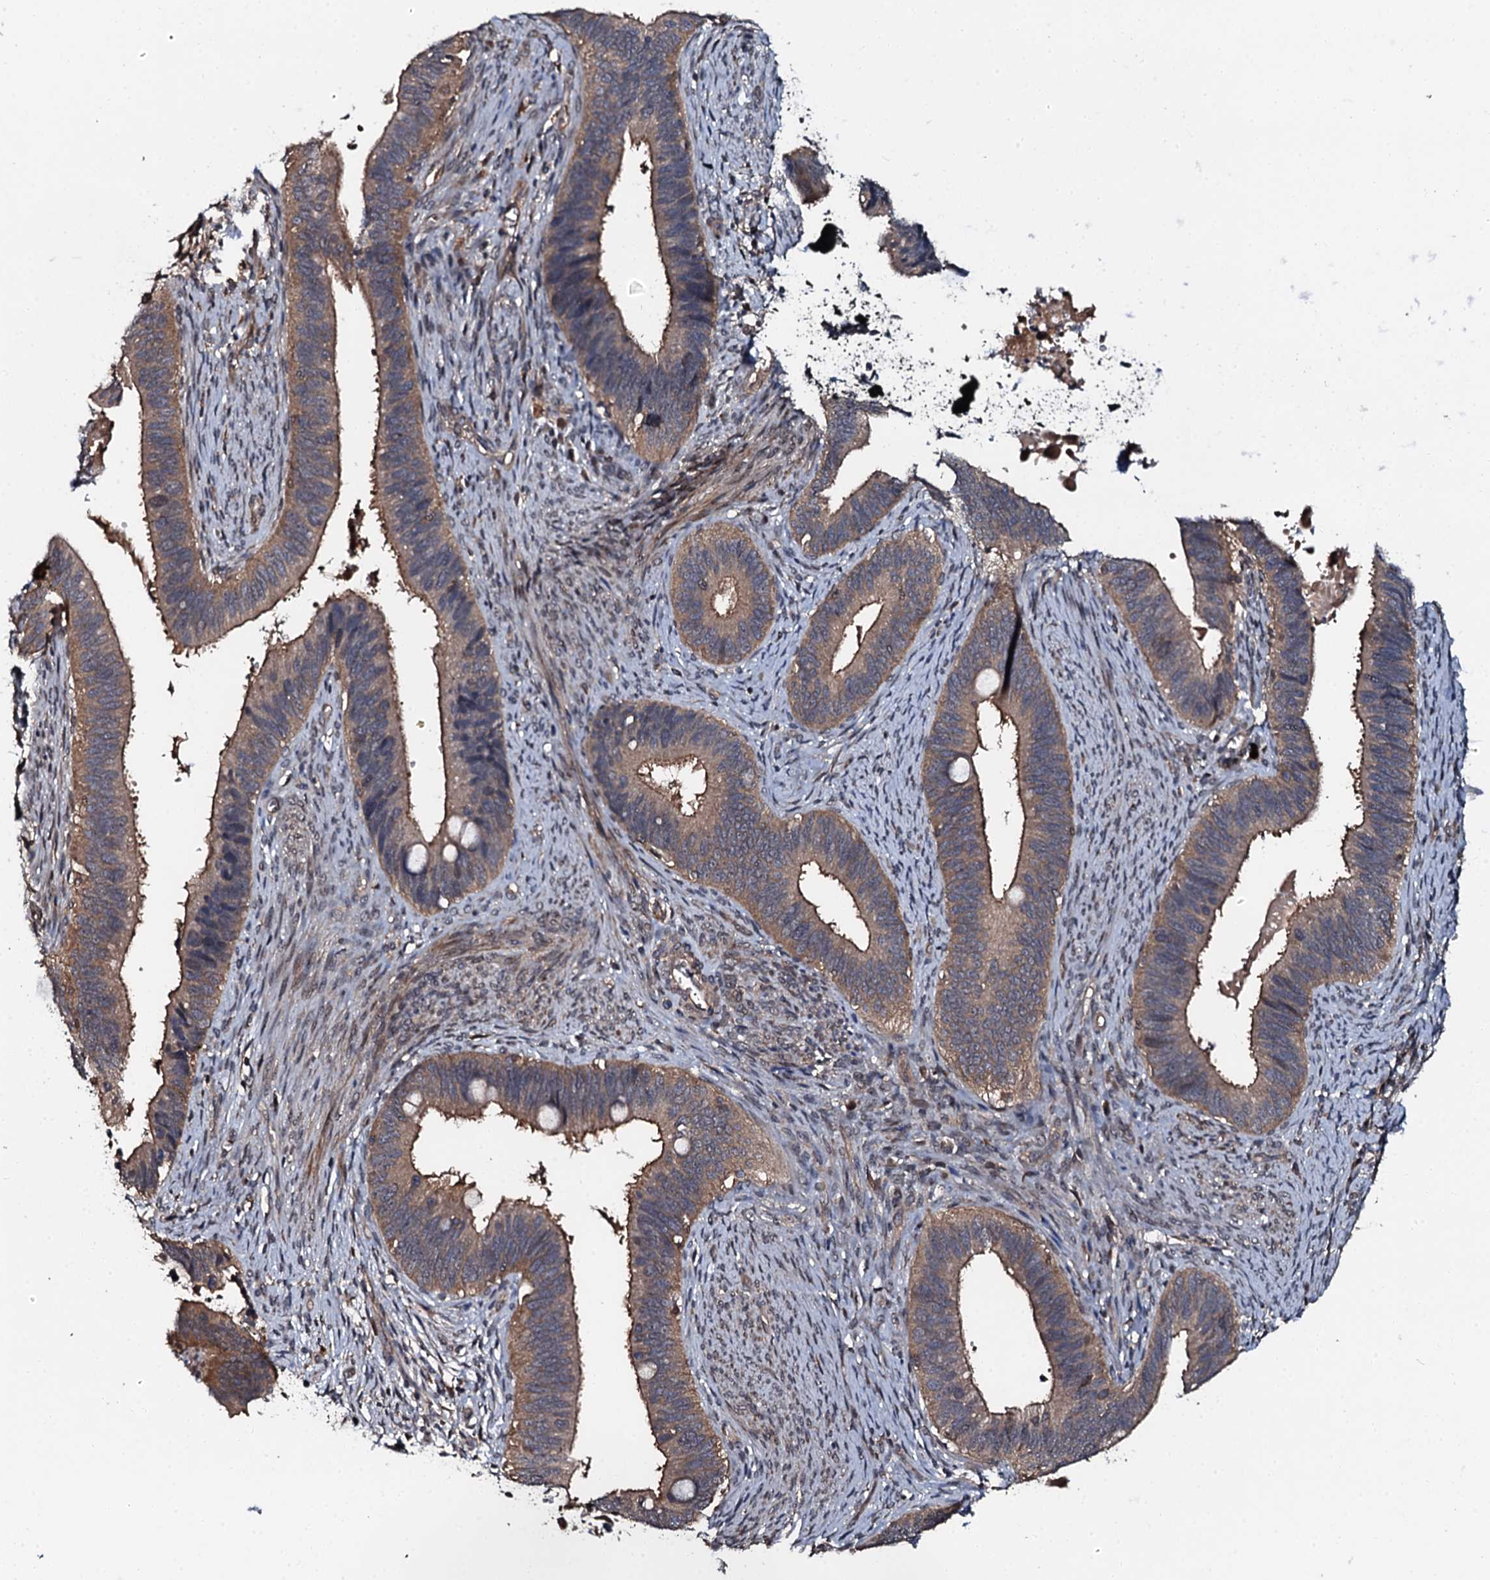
{"staining": {"intensity": "moderate", "quantity": ">75%", "location": "cytoplasmic/membranous"}, "tissue": "cervical cancer", "cell_type": "Tumor cells", "image_type": "cancer", "snomed": [{"axis": "morphology", "description": "Adenocarcinoma, NOS"}, {"axis": "topography", "description": "Cervix"}], "caption": "The image demonstrates immunohistochemical staining of adenocarcinoma (cervical). There is moderate cytoplasmic/membranous positivity is seen in approximately >75% of tumor cells.", "gene": "N4BP1", "patient": {"sex": "female", "age": 42}}